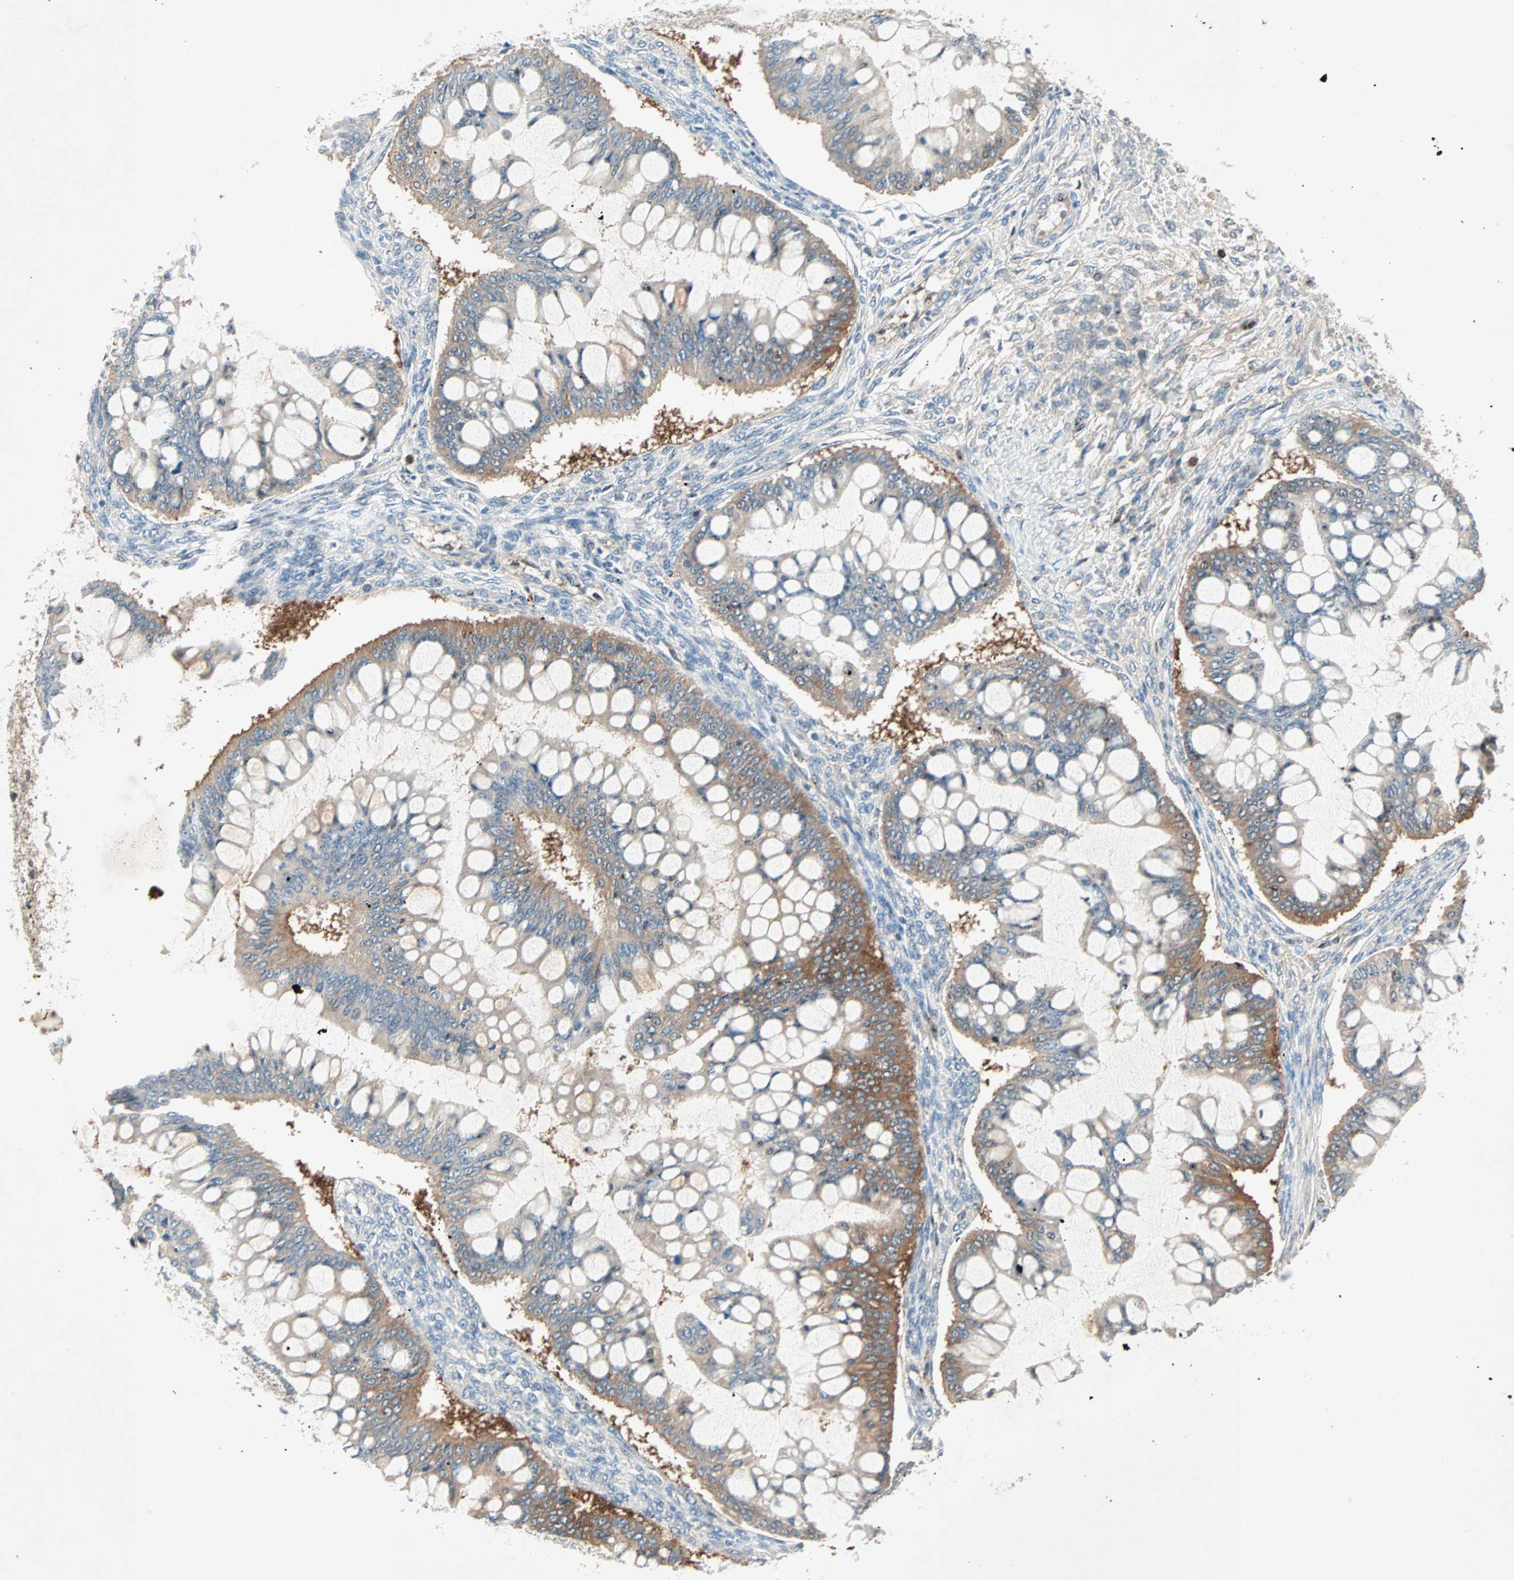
{"staining": {"intensity": "moderate", "quantity": ">75%", "location": "cytoplasmic/membranous"}, "tissue": "ovarian cancer", "cell_type": "Tumor cells", "image_type": "cancer", "snomed": [{"axis": "morphology", "description": "Cystadenocarcinoma, mucinous, NOS"}, {"axis": "topography", "description": "Ovary"}], "caption": "Protein expression analysis of ovarian cancer (mucinous cystadenocarcinoma) exhibits moderate cytoplasmic/membranous positivity in about >75% of tumor cells.", "gene": "TEC", "patient": {"sex": "female", "age": 73}}